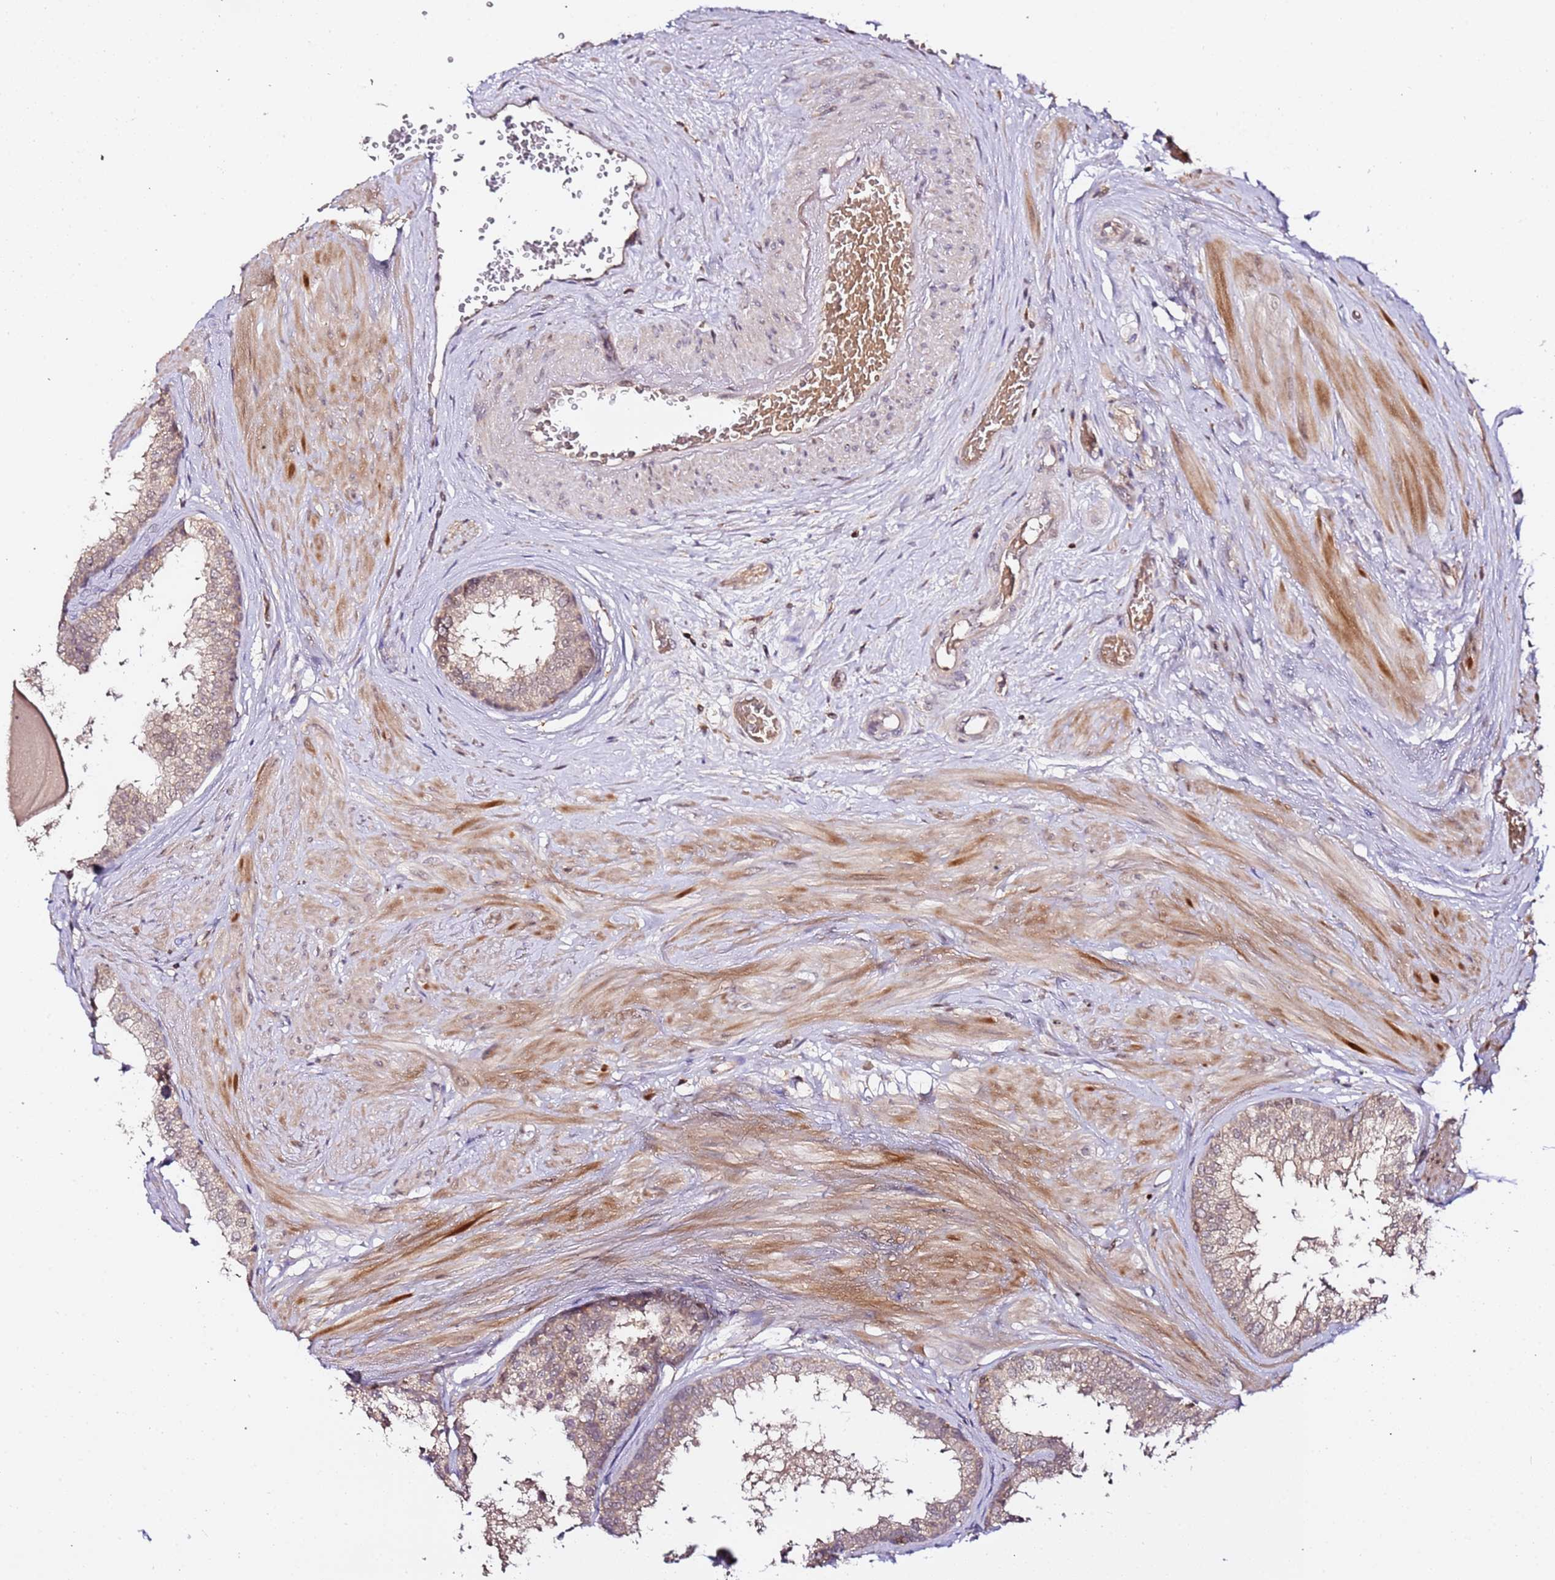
{"staining": {"intensity": "moderate", "quantity": "<25%", "location": "nuclear"}, "tissue": "prostate", "cell_type": "Glandular cells", "image_type": "normal", "snomed": [{"axis": "morphology", "description": "Normal tissue, NOS"}, {"axis": "topography", "description": "Prostate"}], "caption": "An image of human prostate stained for a protein displays moderate nuclear brown staining in glandular cells. (DAB (3,3'-diaminobenzidine) = brown stain, brightfield microscopy at high magnification).", "gene": "OR5V1", "patient": {"sex": "male", "age": 48}}